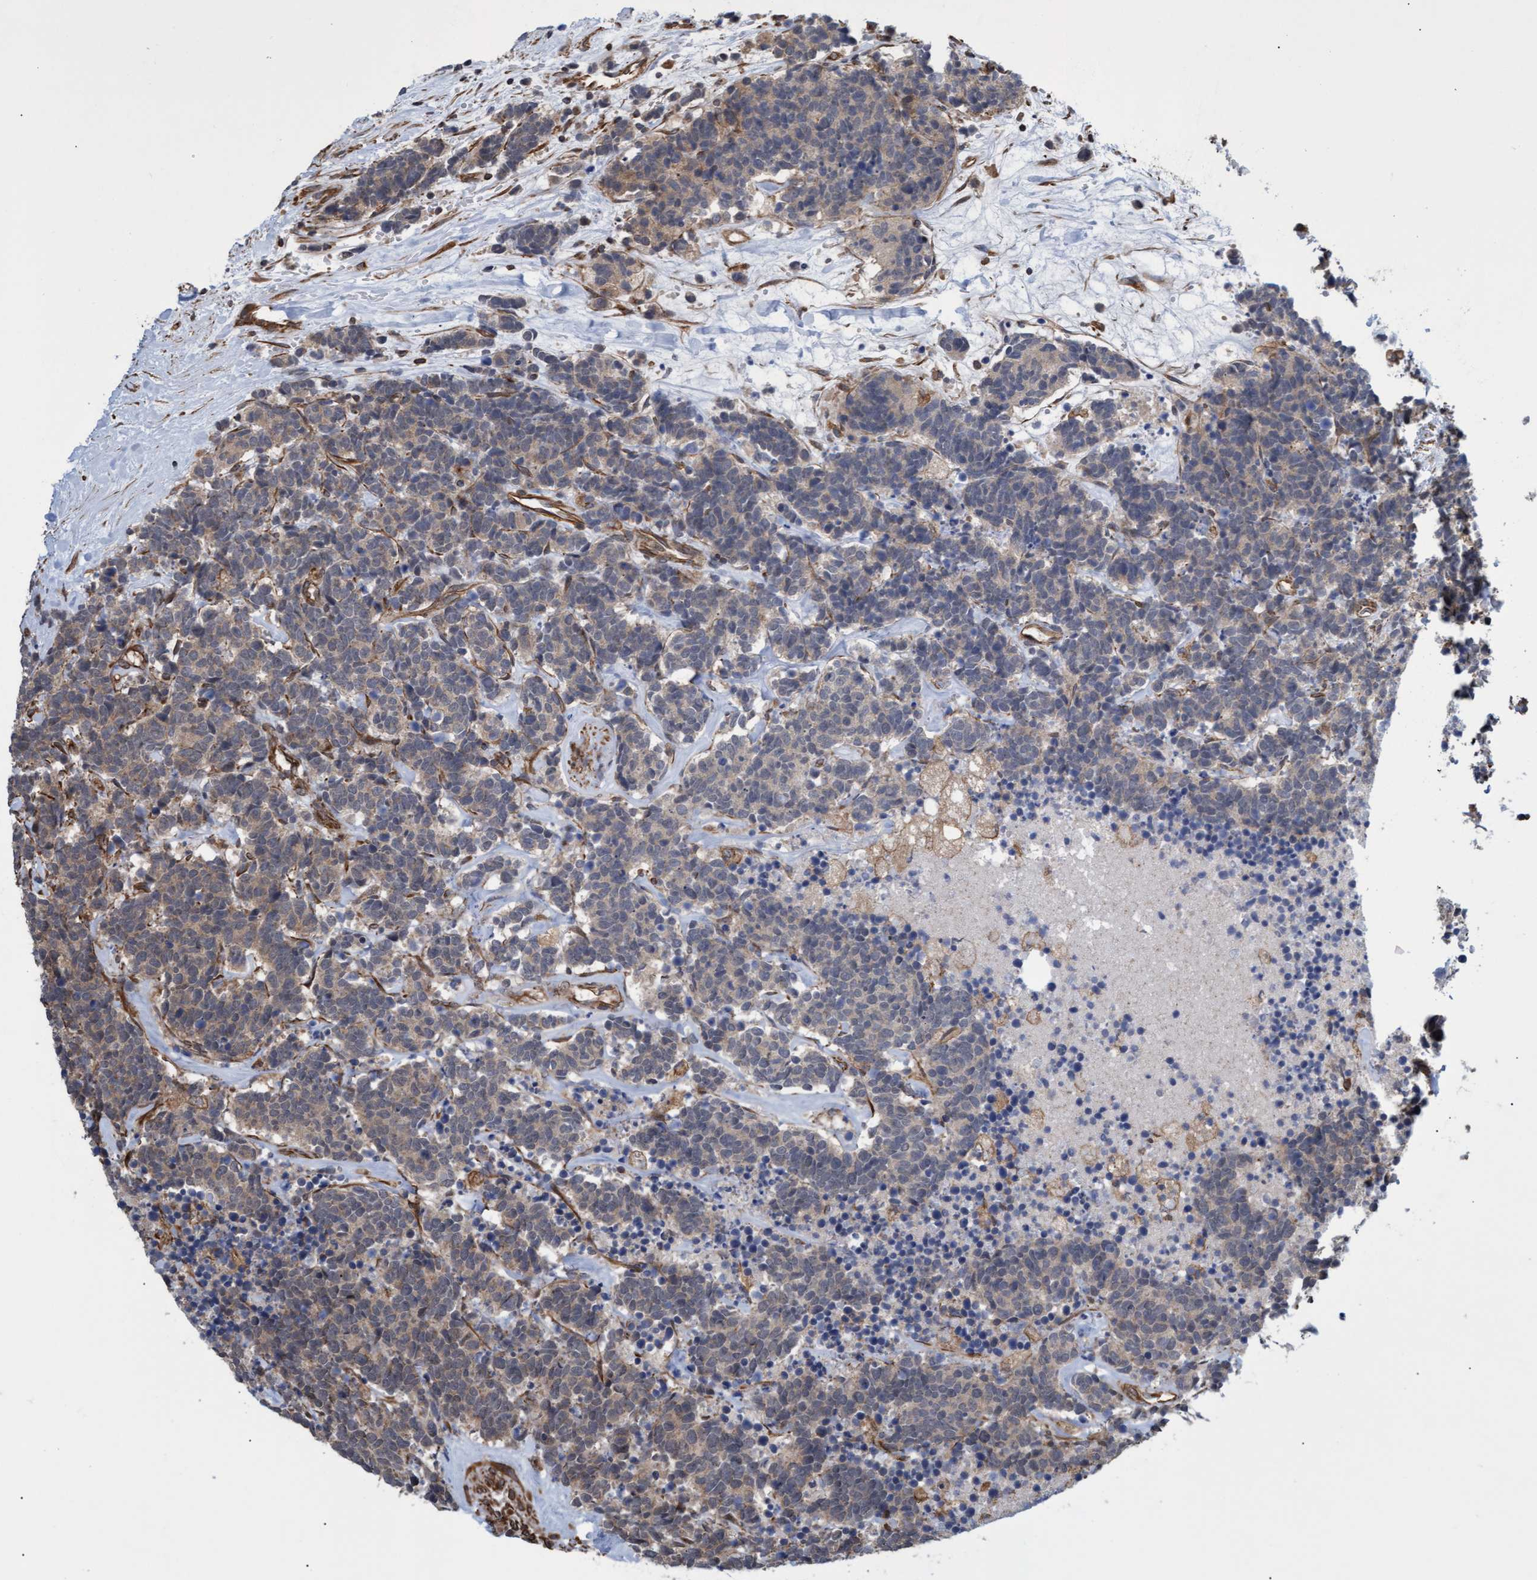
{"staining": {"intensity": "weak", "quantity": "25%-75%", "location": "cytoplasmic/membranous"}, "tissue": "carcinoid", "cell_type": "Tumor cells", "image_type": "cancer", "snomed": [{"axis": "morphology", "description": "Carcinoma, NOS"}, {"axis": "morphology", "description": "Carcinoid, malignant, NOS"}, {"axis": "topography", "description": "Urinary bladder"}], "caption": "Protein staining shows weak cytoplasmic/membranous staining in approximately 25%-75% of tumor cells in carcinoid.", "gene": "TNFRSF10B", "patient": {"sex": "male", "age": 57}}